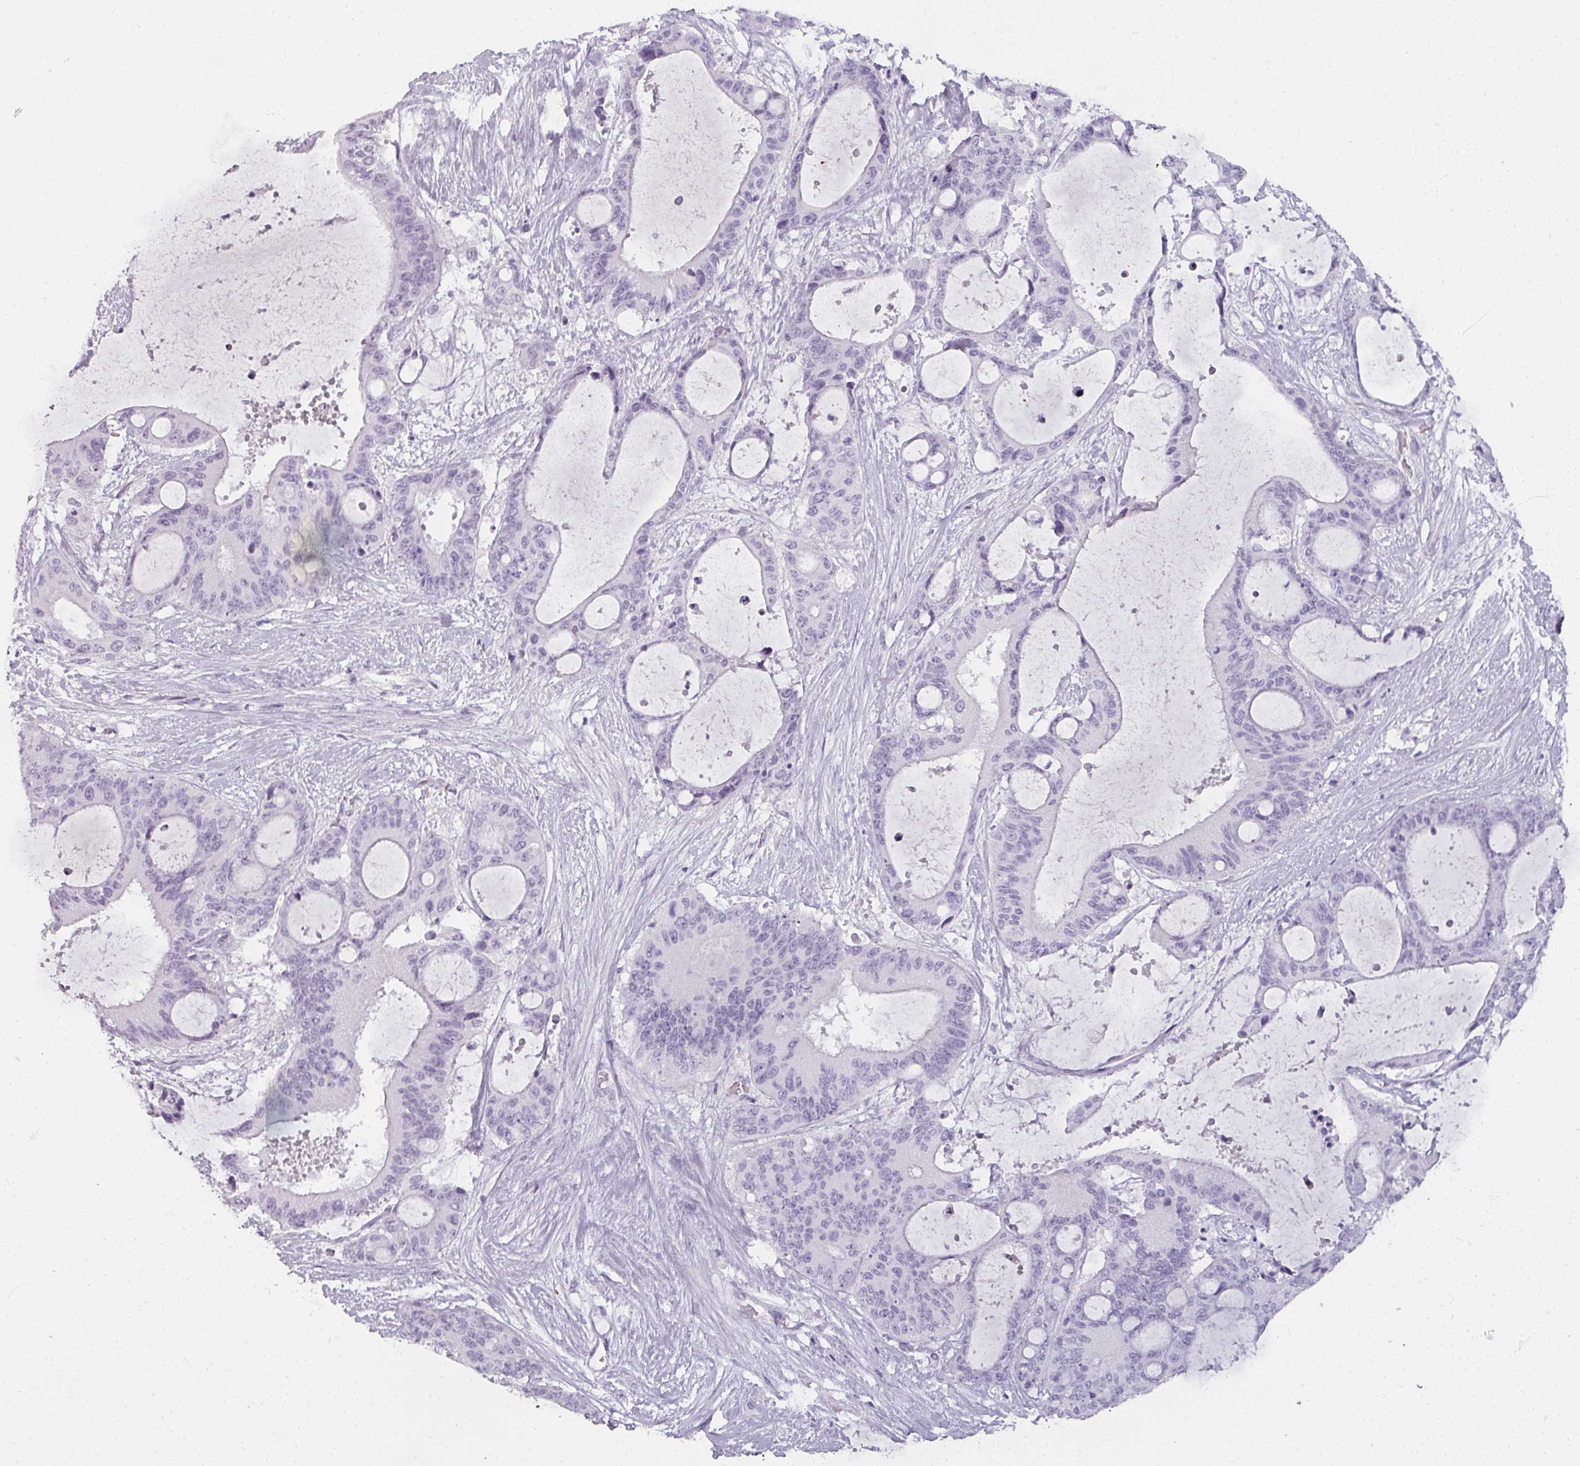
{"staining": {"intensity": "negative", "quantity": "none", "location": "none"}, "tissue": "liver cancer", "cell_type": "Tumor cells", "image_type": "cancer", "snomed": [{"axis": "morphology", "description": "Normal tissue, NOS"}, {"axis": "morphology", "description": "Cholangiocarcinoma"}, {"axis": "topography", "description": "Liver"}, {"axis": "topography", "description": "Peripheral nerve tissue"}], "caption": "An immunohistochemistry (IHC) photomicrograph of liver cancer is shown. There is no staining in tumor cells of liver cancer. (DAB (3,3'-diaminobenzidine) IHC with hematoxylin counter stain).", "gene": "REG3G", "patient": {"sex": "female", "age": 73}}